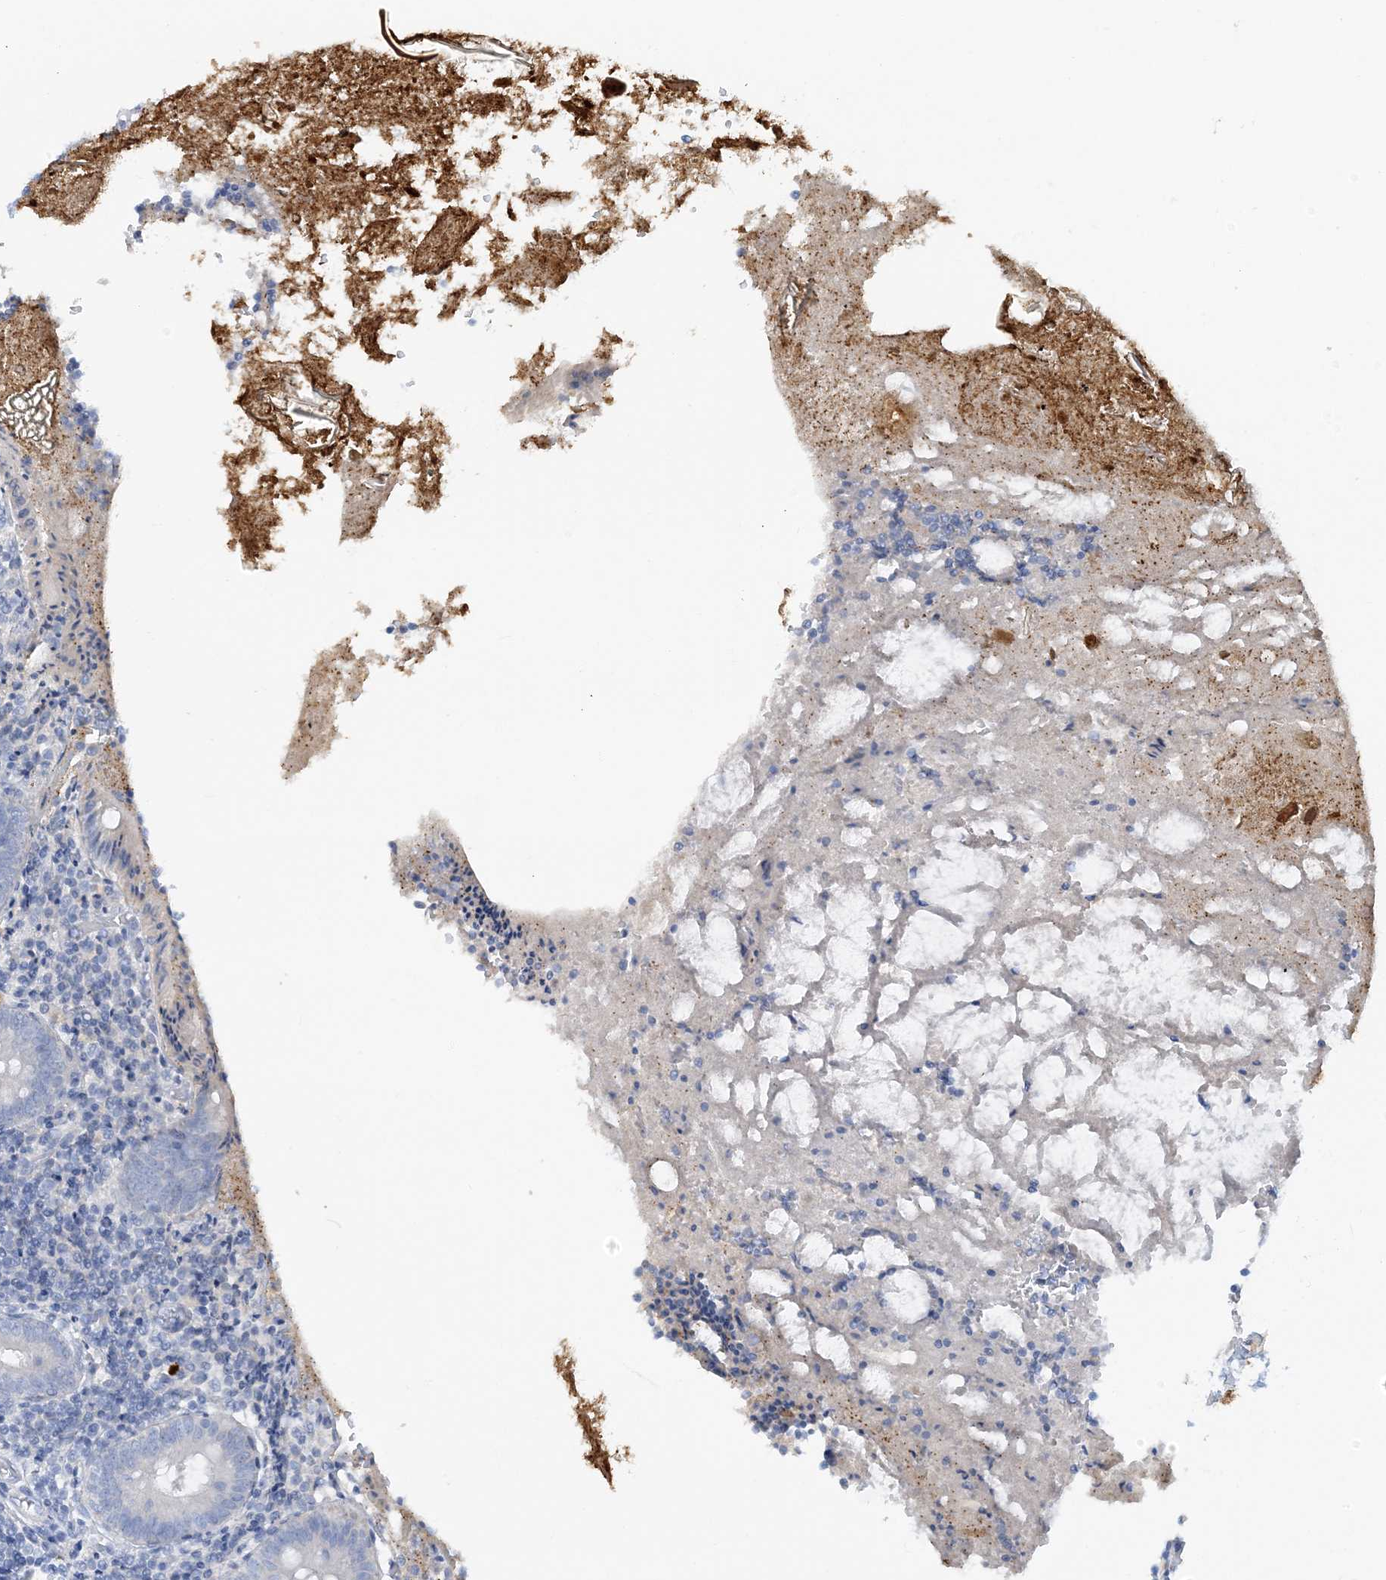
{"staining": {"intensity": "negative", "quantity": "none", "location": "none"}, "tissue": "appendix", "cell_type": "Glandular cells", "image_type": "normal", "snomed": [{"axis": "morphology", "description": "Normal tissue, NOS"}, {"axis": "topography", "description": "Appendix"}], "caption": "Glandular cells show no significant protein positivity in benign appendix. The staining is performed using DAB (3,3'-diaminobenzidine) brown chromogen with nuclei counter-stained in using hematoxylin.", "gene": "ZCCHC12", "patient": {"sex": "female", "age": 17}}